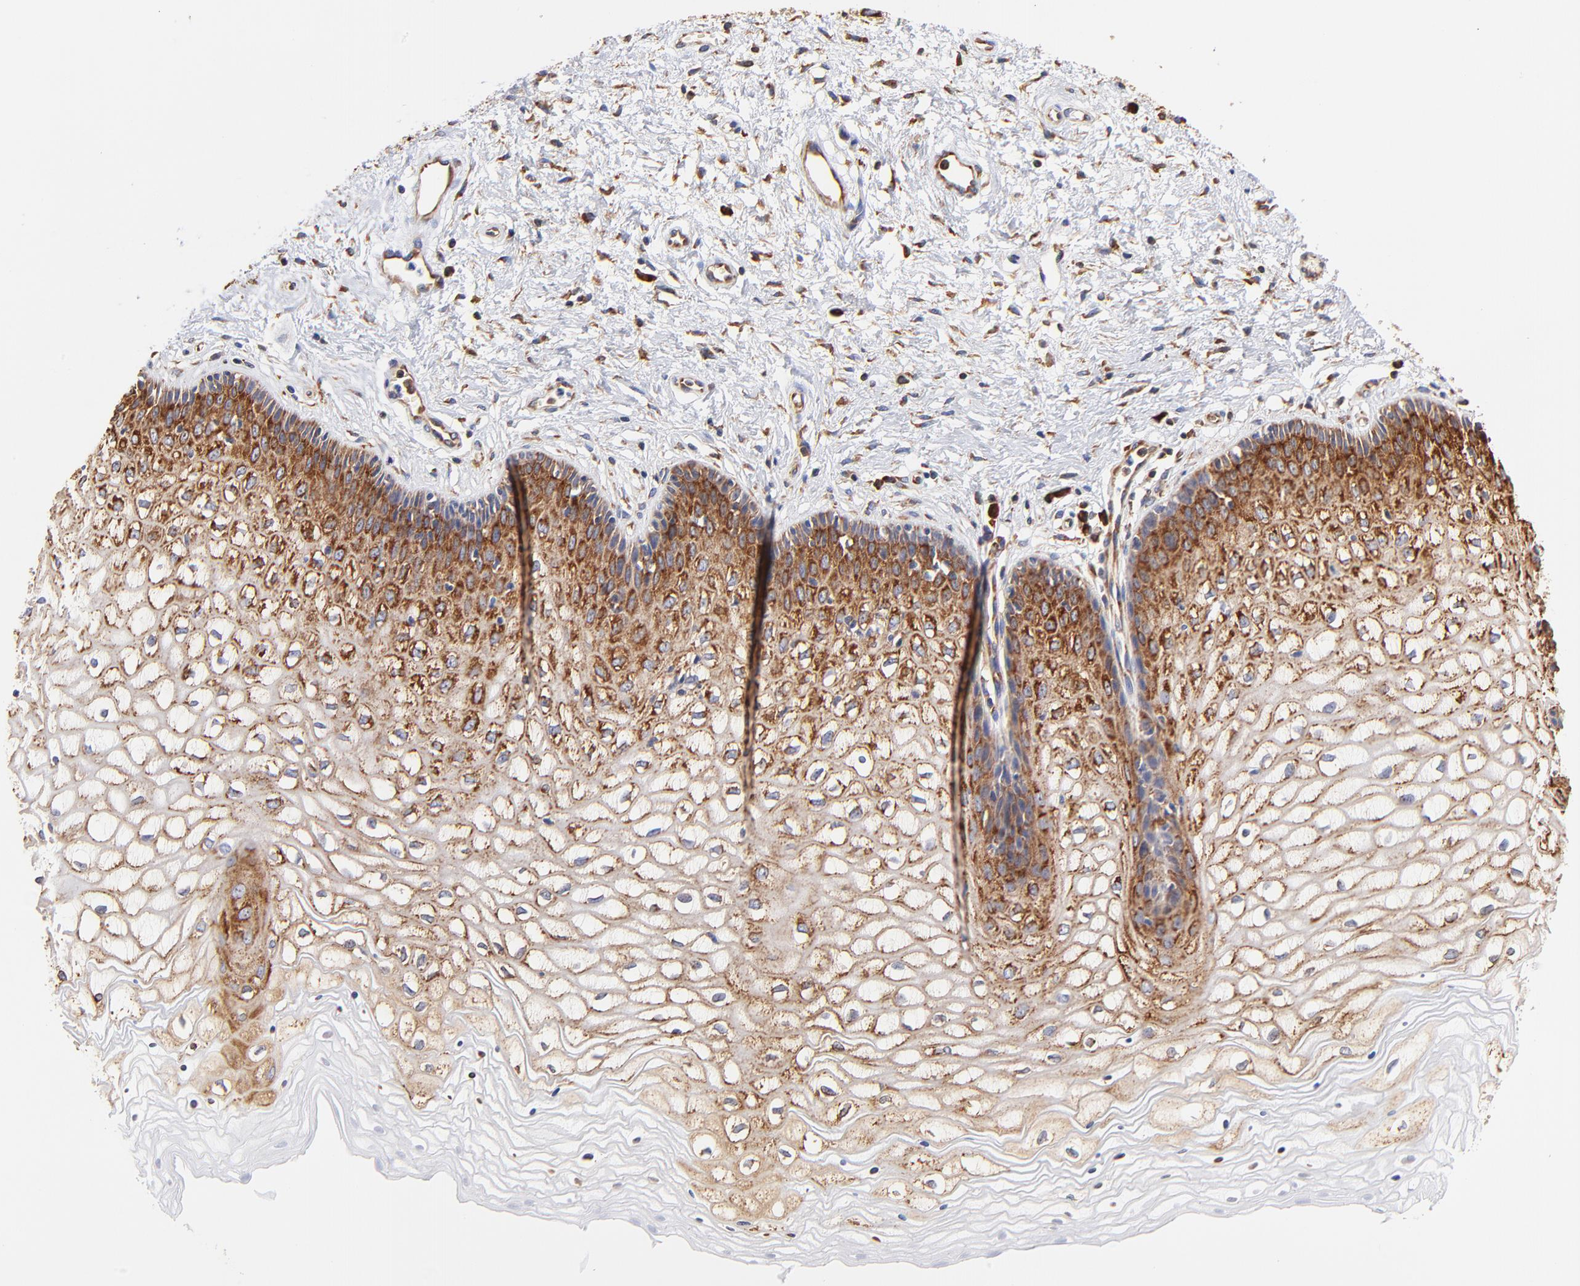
{"staining": {"intensity": "strong", "quantity": ">75%", "location": "cytoplasmic/membranous"}, "tissue": "vagina", "cell_type": "Squamous epithelial cells", "image_type": "normal", "snomed": [{"axis": "morphology", "description": "Normal tissue, NOS"}, {"axis": "topography", "description": "Vagina"}], "caption": "DAB (3,3'-diaminobenzidine) immunohistochemical staining of benign vagina exhibits strong cytoplasmic/membranous protein staining in approximately >75% of squamous epithelial cells.", "gene": "RPL27", "patient": {"sex": "female", "age": 34}}